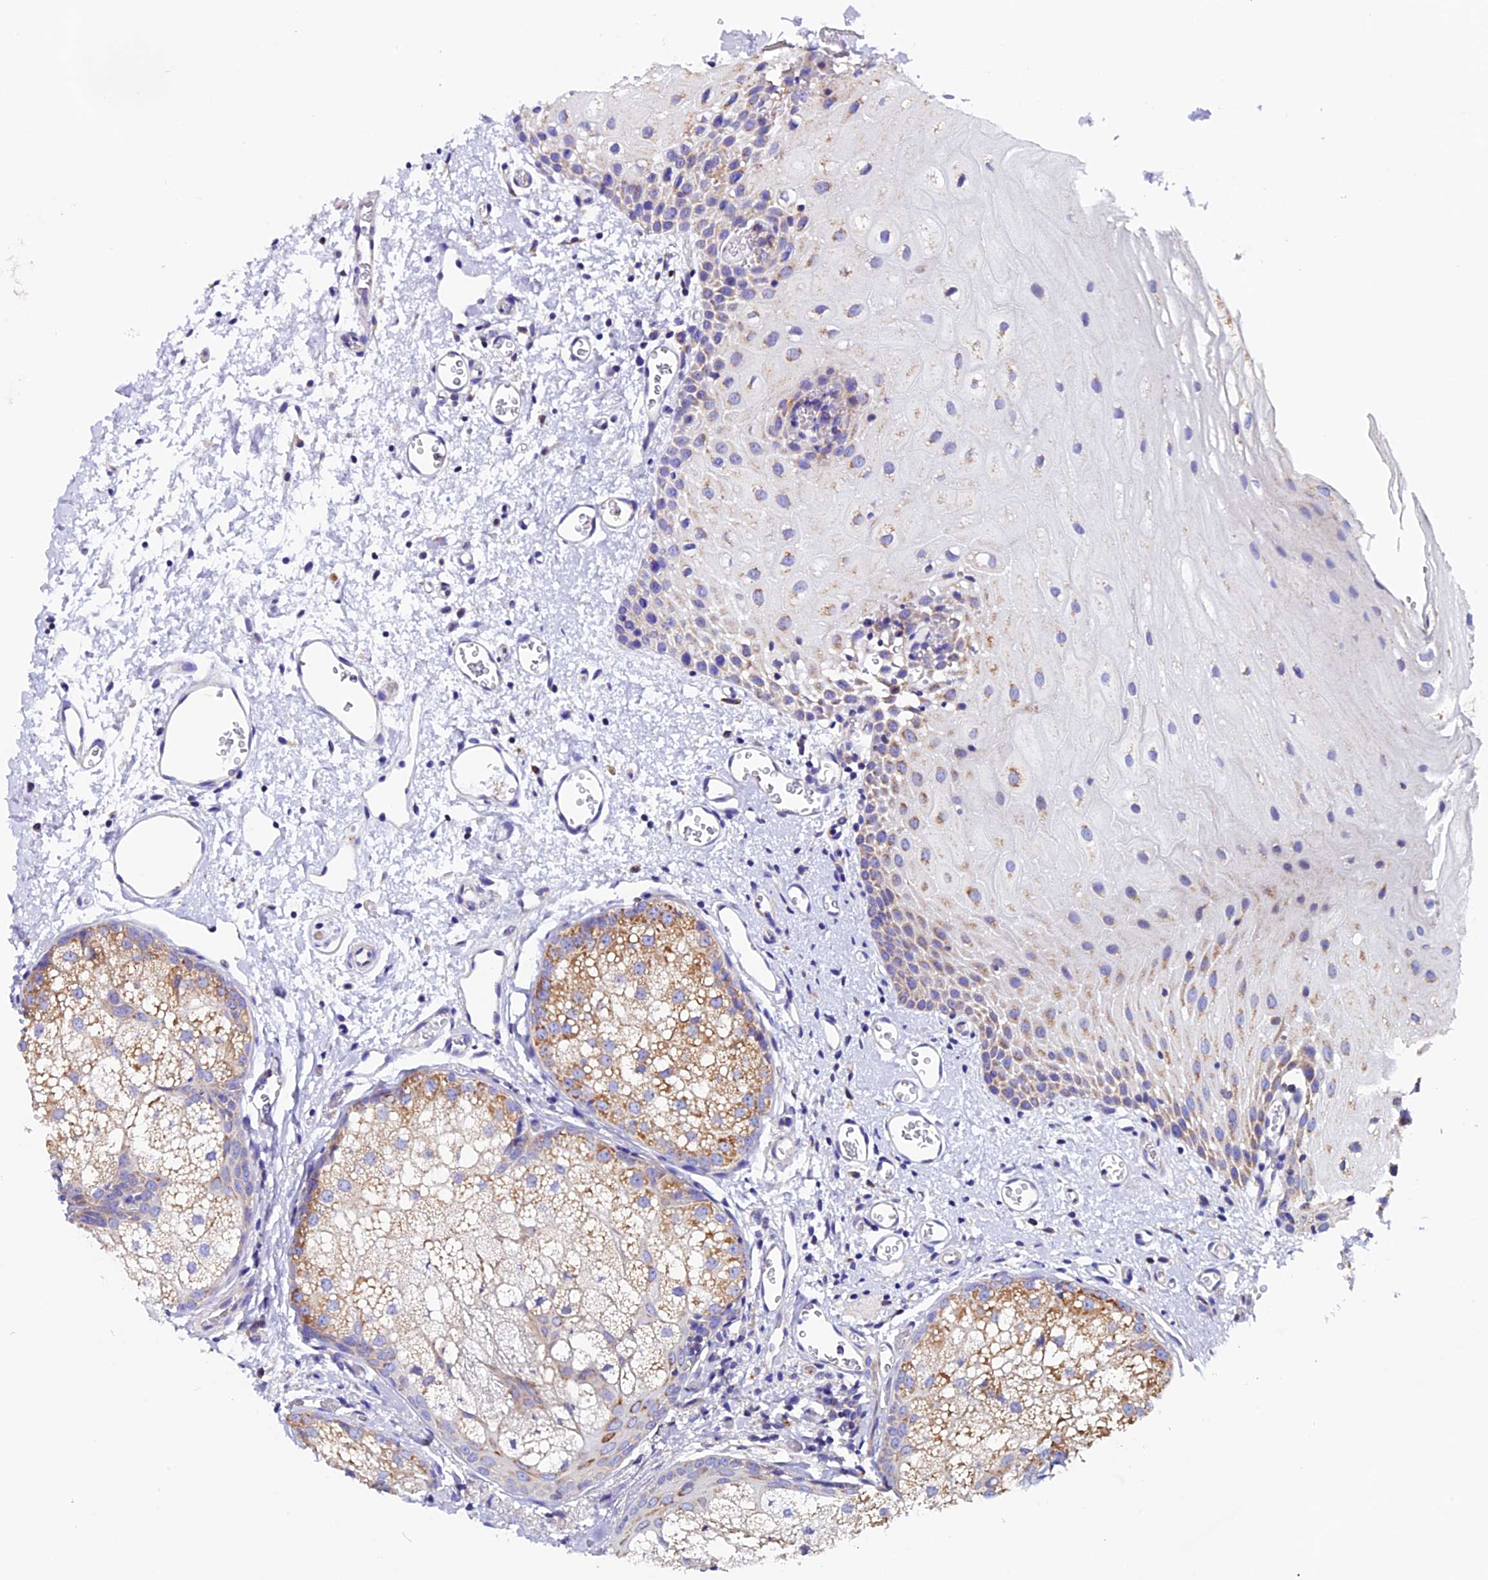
{"staining": {"intensity": "weak", "quantity": "25%-75%", "location": "cytoplasmic/membranous"}, "tissue": "oral mucosa", "cell_type": "Squamous epithelial cells", "image_type": "normal", "snomed": [{"axis": "morphology", "description": "Normal tissue, NOS"}, {"axis": "morphology", "description": "Squamous cell carcinoma, NOS"}, {"axis": "topography", "description": "Oral tissue"}, {"axis": "topography", "description": "Head-Neck"}], "caption": "A low amount of weak cytoplasmic/membranous positivity is appreciated in approximately 25%-75% of squamous epithelial cells in benign oral mucosa. (Brightfield microscopy of DAB IHC at high magnification).", "gene": "COMTD1", "patient": {"sex": "female", "age": 70}}